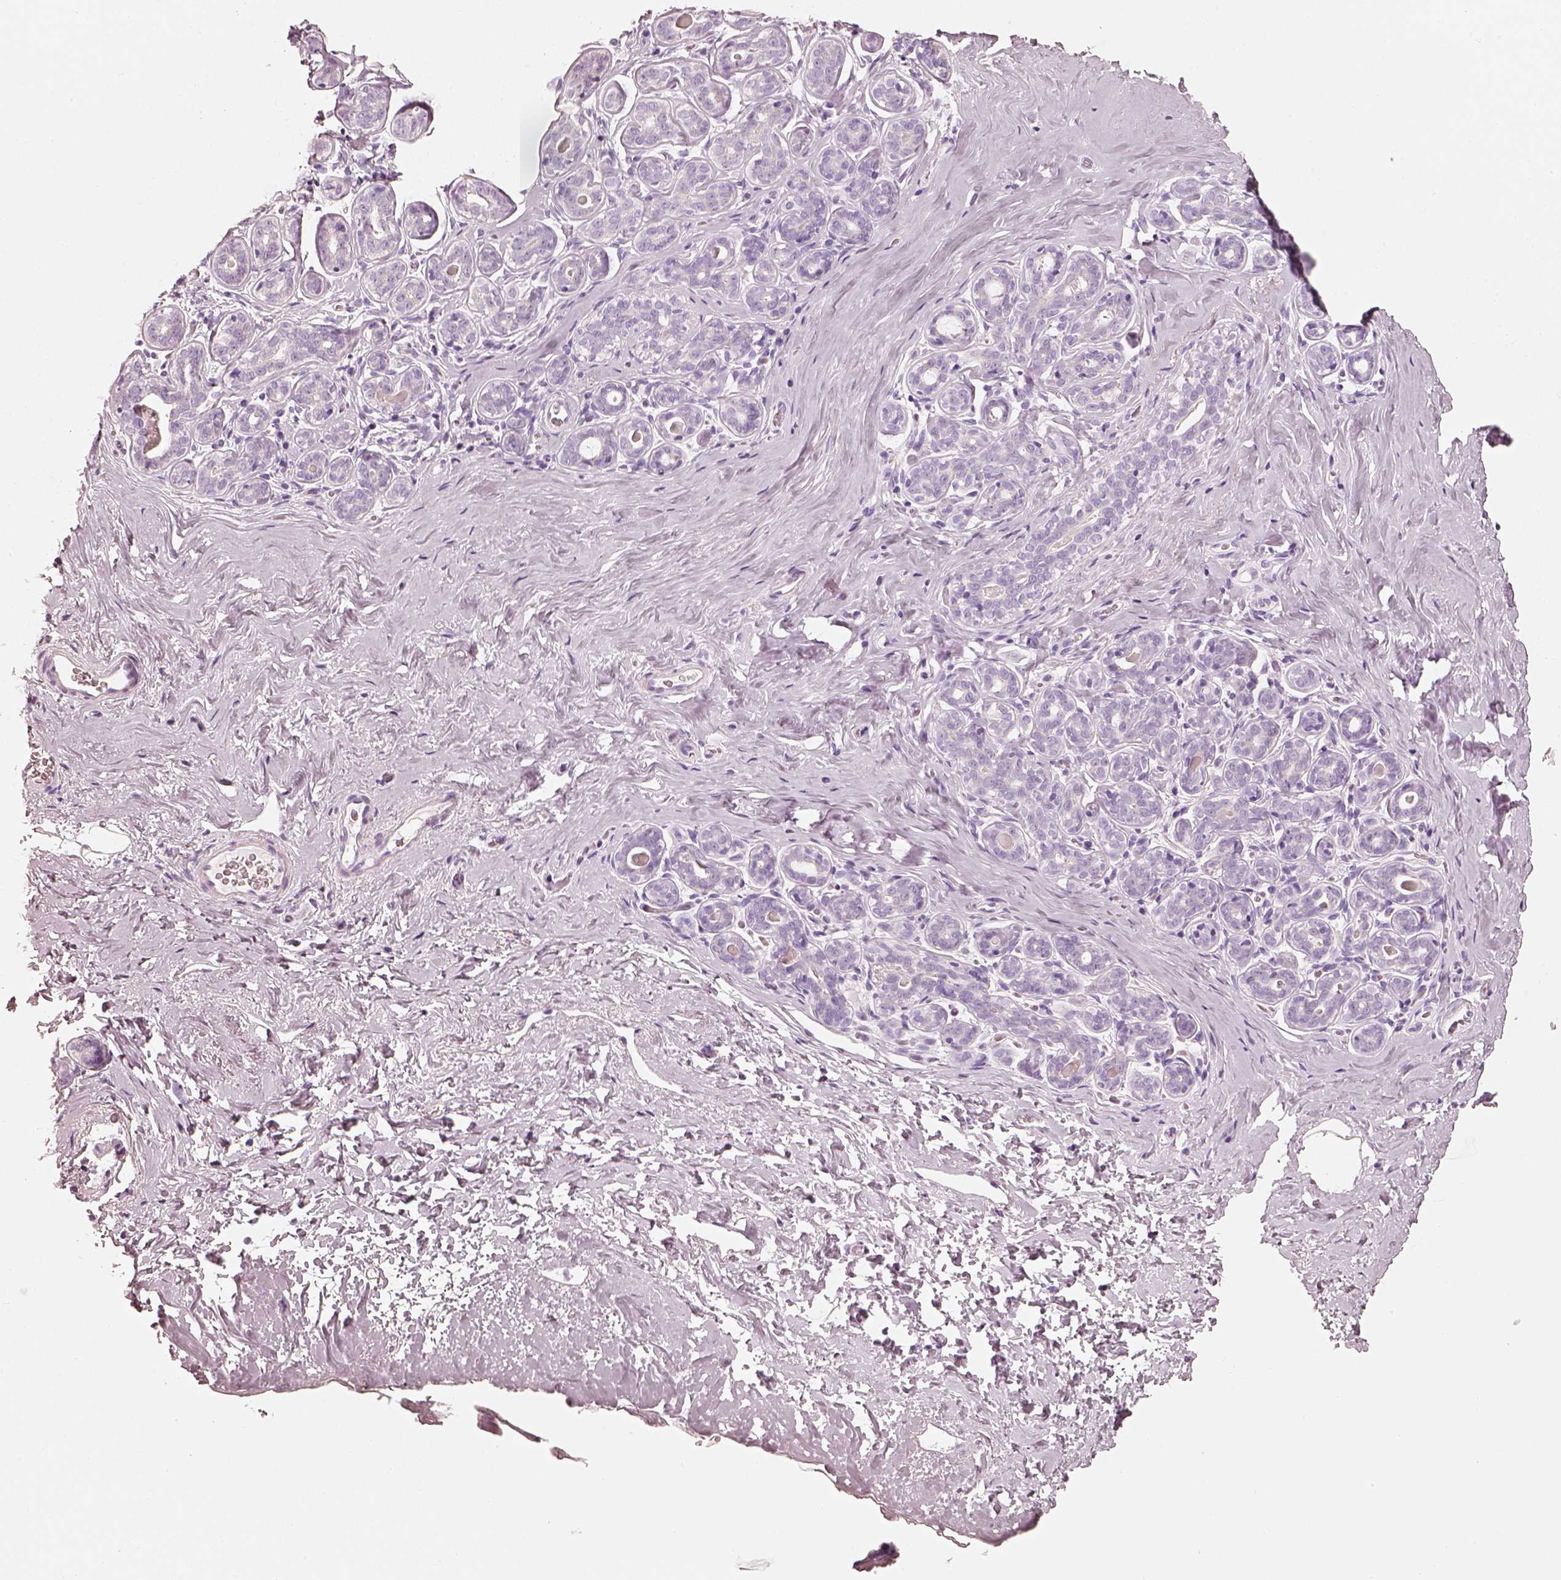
{"staining": {"intensity": "negative", "quantity": "none", "location": "none"}, "tissue": "breast", "cell_type": "Adipocytes", "image_type": "normal", "snomed": [{"axis": "morphology", "description": "Normal tissue, NOS"}, {"axis": "topography", "description": "Skin"}, {"axis": "topography", "description": "Breast"}], "caption": "A high-resolution image shows IHC staining of normal breast, which exhibits no significant positivity in adipocytes.", "gene": "R3HDML", "patient": {"sex": "female", "age": 43}}